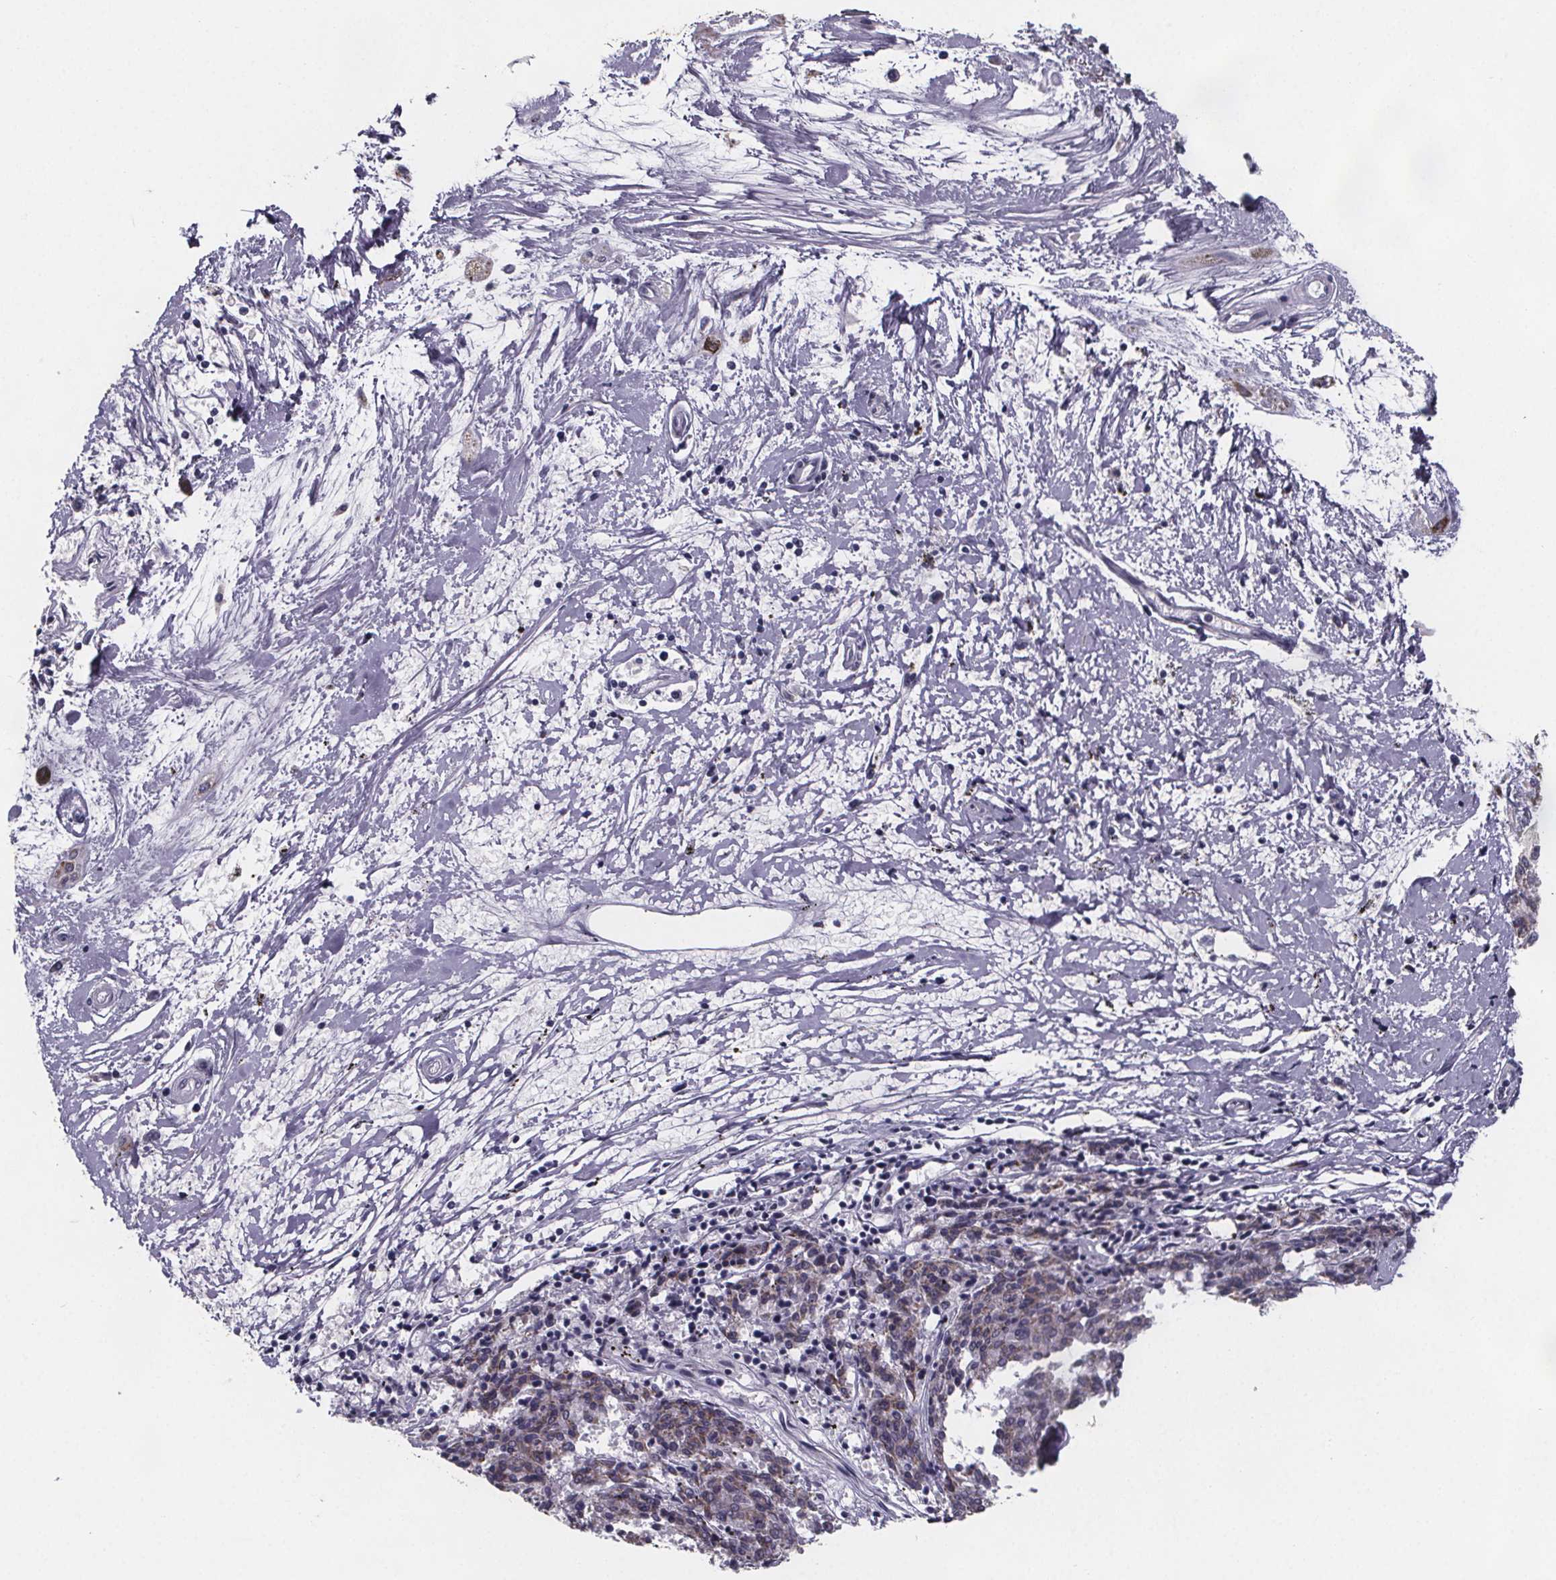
{"staining": {"intensity": "negative", "quantity": "none", "location": "none"}, "tissue": "melanoma", "cell_type": "Tumor cells", "image_type": "cancer", "snomed": [{"axis": "morphology", "description": "Malignant melanoma, NOS"}, {"axis": "topography", "description": "Skin"}], "caption": "The immunohistochemistry micrograph has no significant expression in tumor cells of malignant melanoma tissue.", "gene": "PAH", "patient": {"sex": "female", "age": 72}}